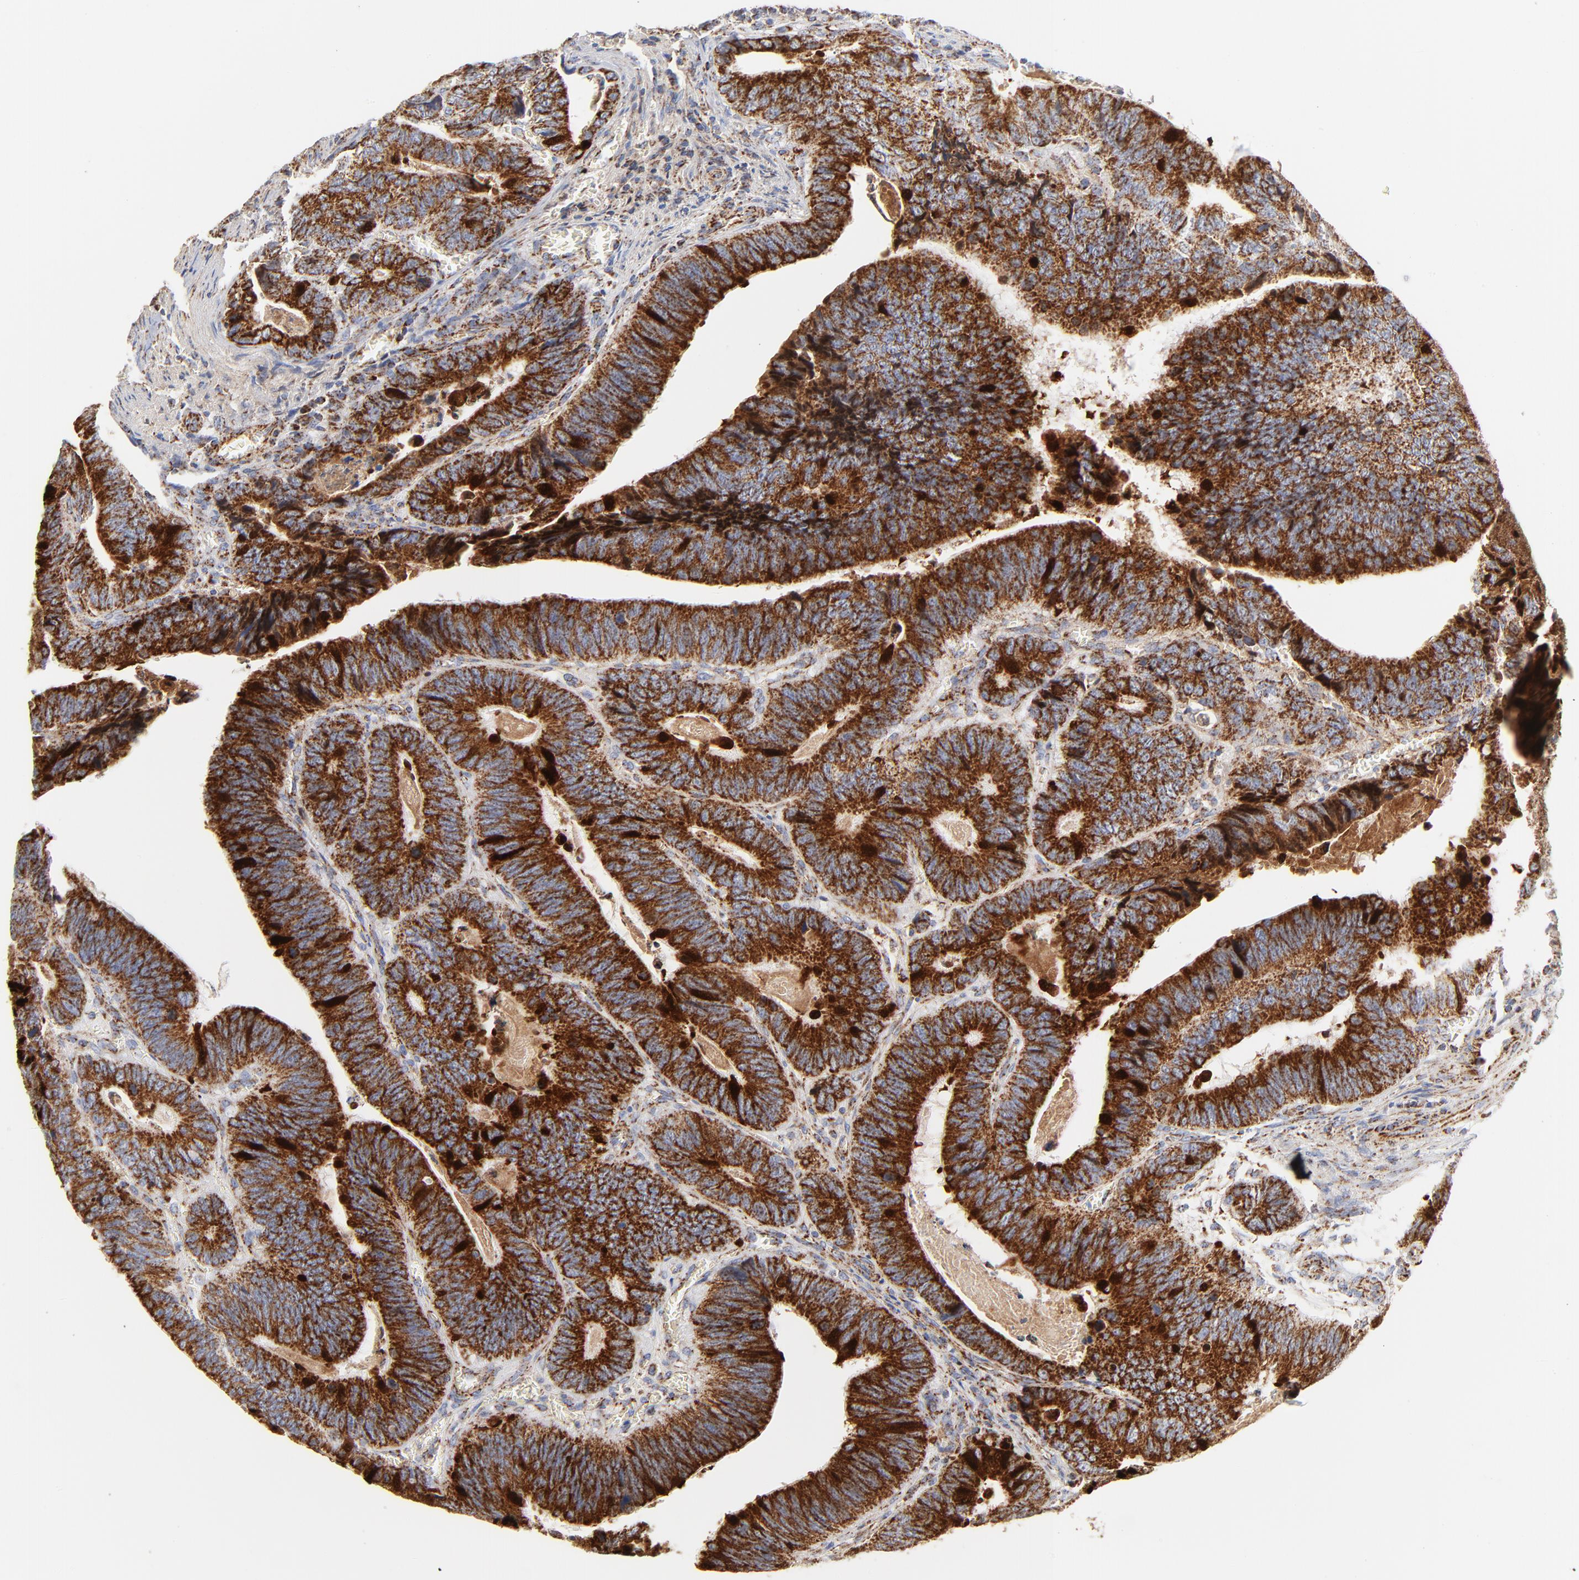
{"staining": {"intensity": "strong", "quantity": ">75%", "location": "cytoplasmic/membranous"}, "tissue": "colorectal cancer", "cell_type": "Tumor cells", "image_type": "cancer", "snomed": [{"axis": "morphology", "description": "Adenocarcinoma, NOS"}, {"axis": "topography", "description": "Colon"}], "caption": "Adenocarcinoma (colorectal) stained with immunohistochemistry reveals strong cytoplasmic/membranous positivity in about >75% of tumor cells. The staining is performed using DAB brown chromogen to label protein expression. The nuclei are counter-stained blue using hematoxylin.", "gene": "DIABLO", "patient": {"sex": "male", "age": 72}}